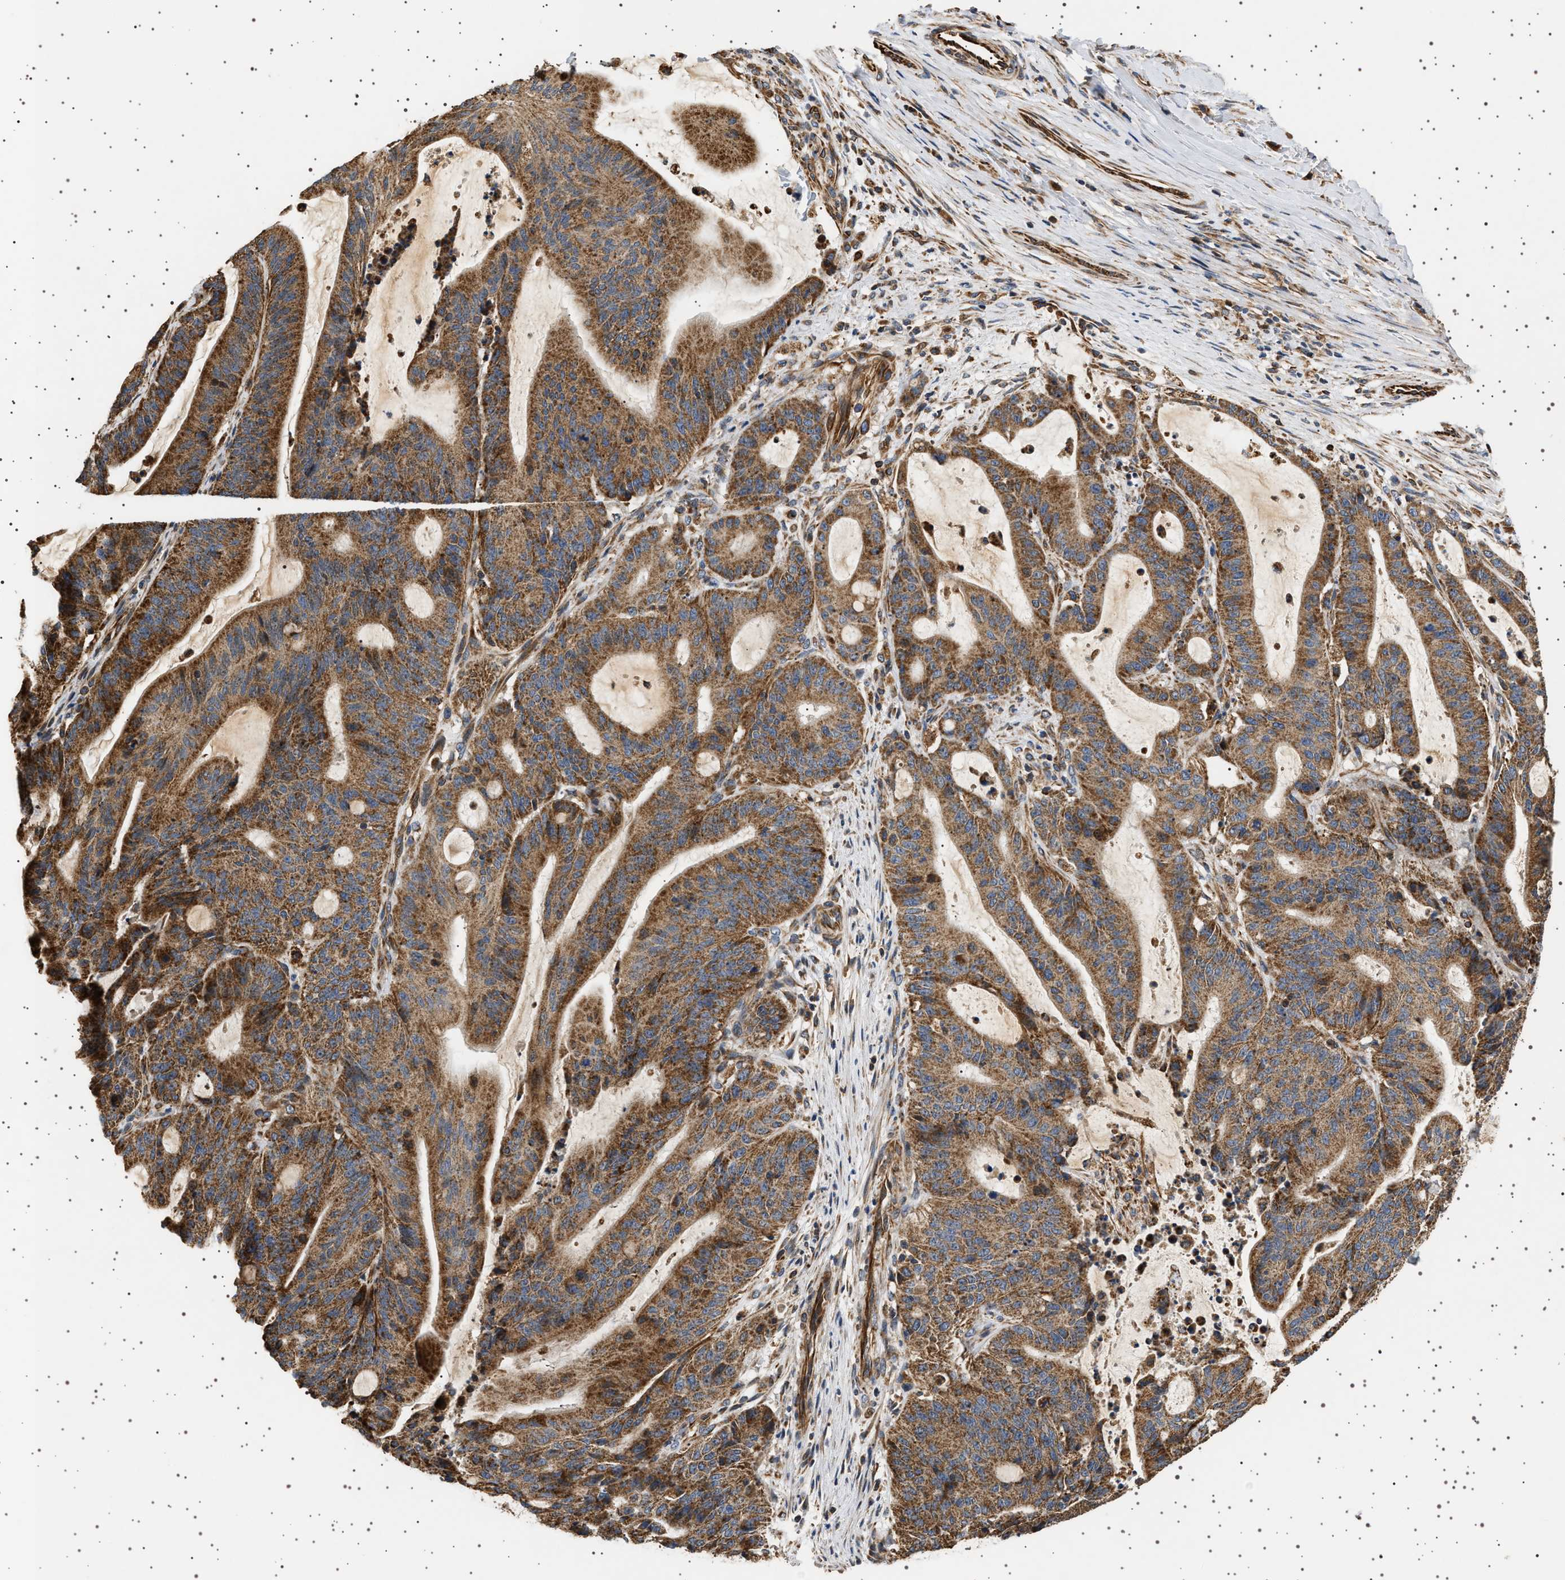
{"staining": {"intensity": "moderate", "quantity": ">75%", "location": "cytoplasmic/membranous"}, "tissue": "liver cancer", "cell_type": "Tumor cells", "image_type": "cancer", "snomed": [{"axis": "morphology", "description": "Normal tissue, NOS"}, {"axis": "morphology", "description": "Cholangiocarcinoma"}, {"axis": "topography", "description": "Liver"}, {"axis": "topography", "description": "Peripheral nerve tissue"}], "caption": "An immunohistochemistry (IHC) photomicrograph of tumor tissue is shown. Protein staining in brown labels moderate cytoplasmic/membranous positivity in cholangiocarcinoma (liver) within tumor cells. (DAB IHC with brightfield microscopy, high magnification).", "gene": "TRUB2", "patient": {"sex": "female", "age": 73}}